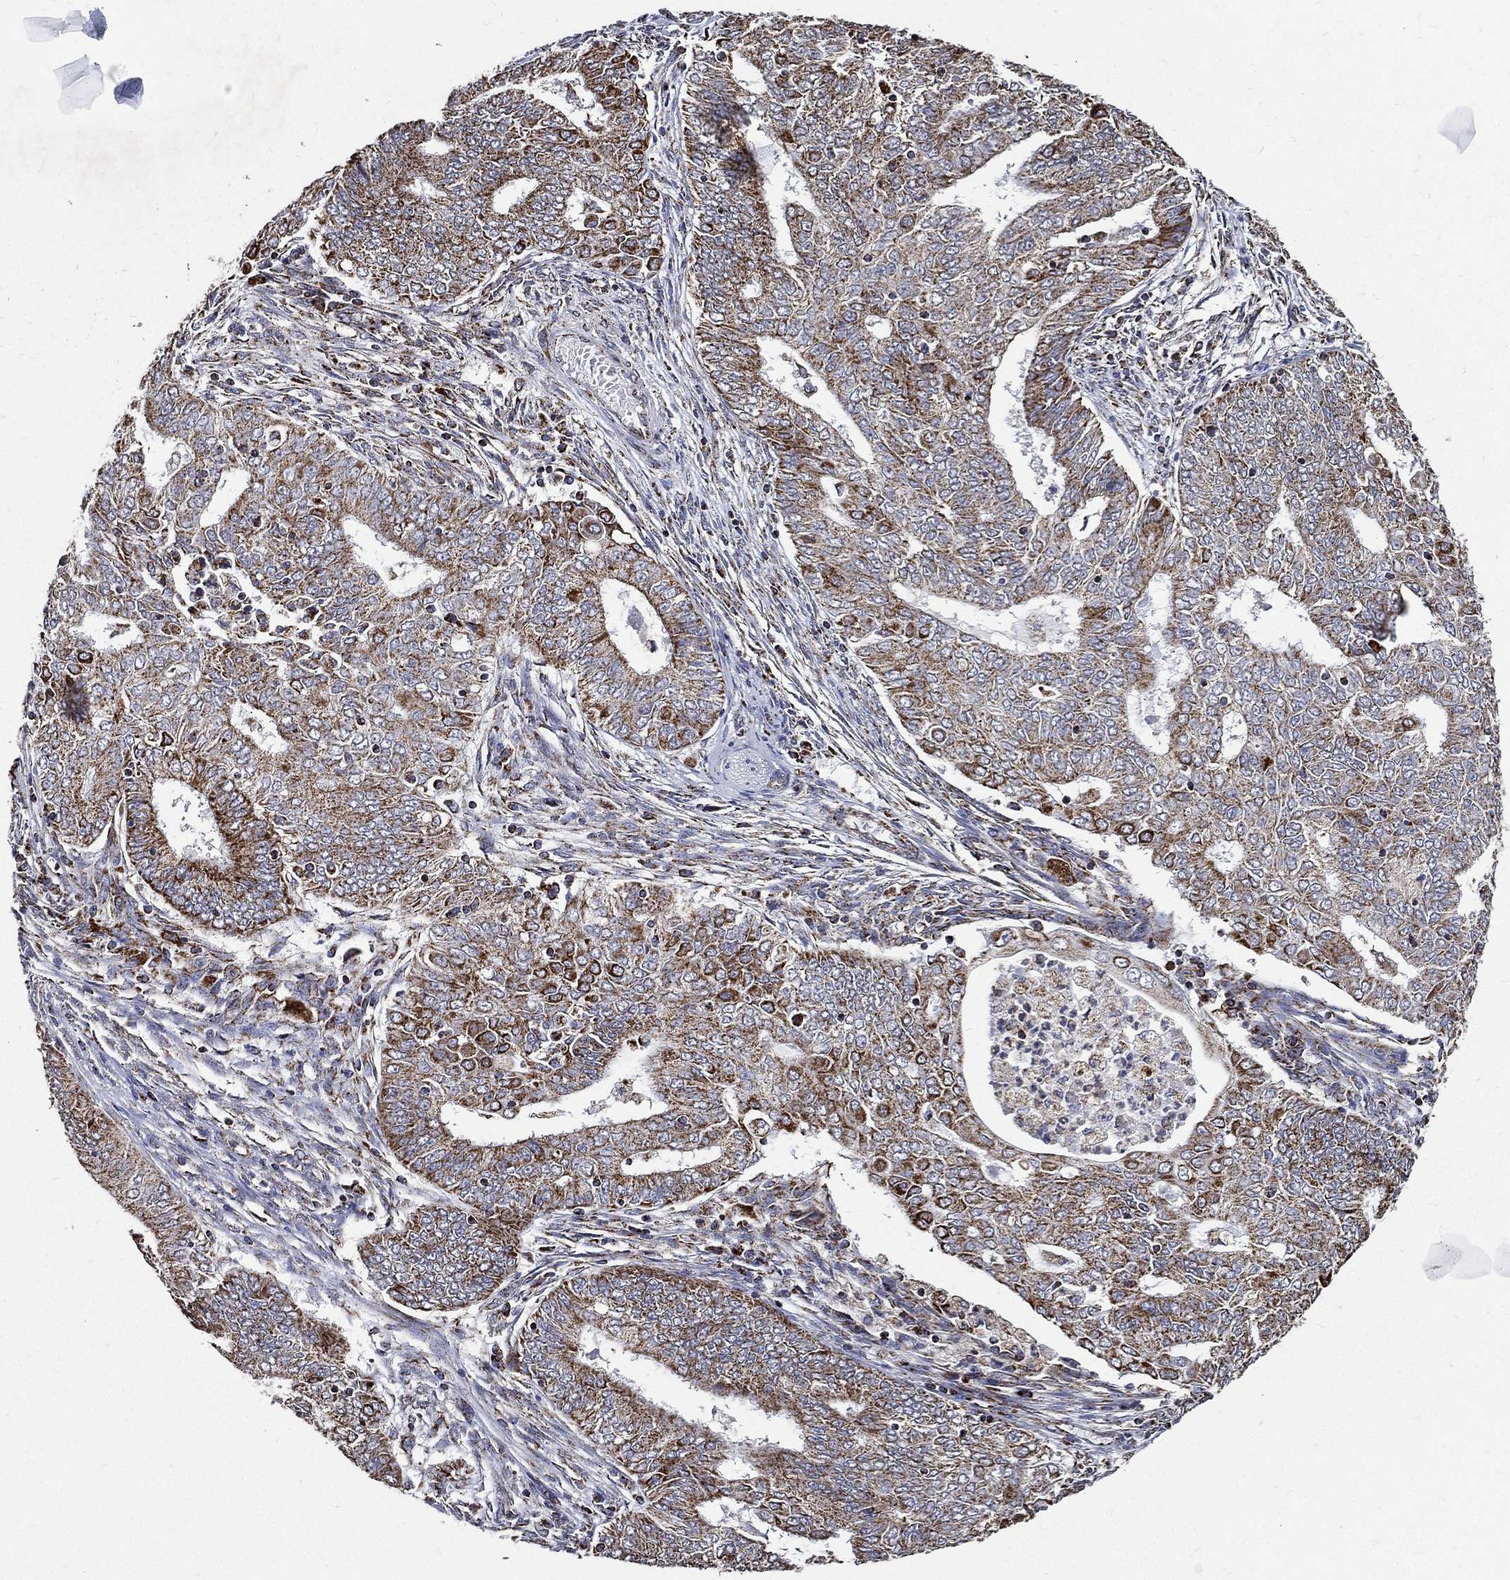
{"staining": {"intensity": "strong", "quantity": "<25%", "location": "cytoplasmic/membranous"}, "tissue": "endometrial cancer", "cell_type": "Tumor cells", "image_type": "cancer", "snomed": [{"axis": "morphology", "description": "Adenocarcinoma, NOS"}, {"axis": "topography", "description": "Endometrium"}], "caption": "Human endometrial cancer stained with a brown dye displays strong cytoplasmic/membranous positive staining in approximately <25% of tumor cells.", "gene": "NDUFAB1", "patient": {"sex": "female", "age": 62}}